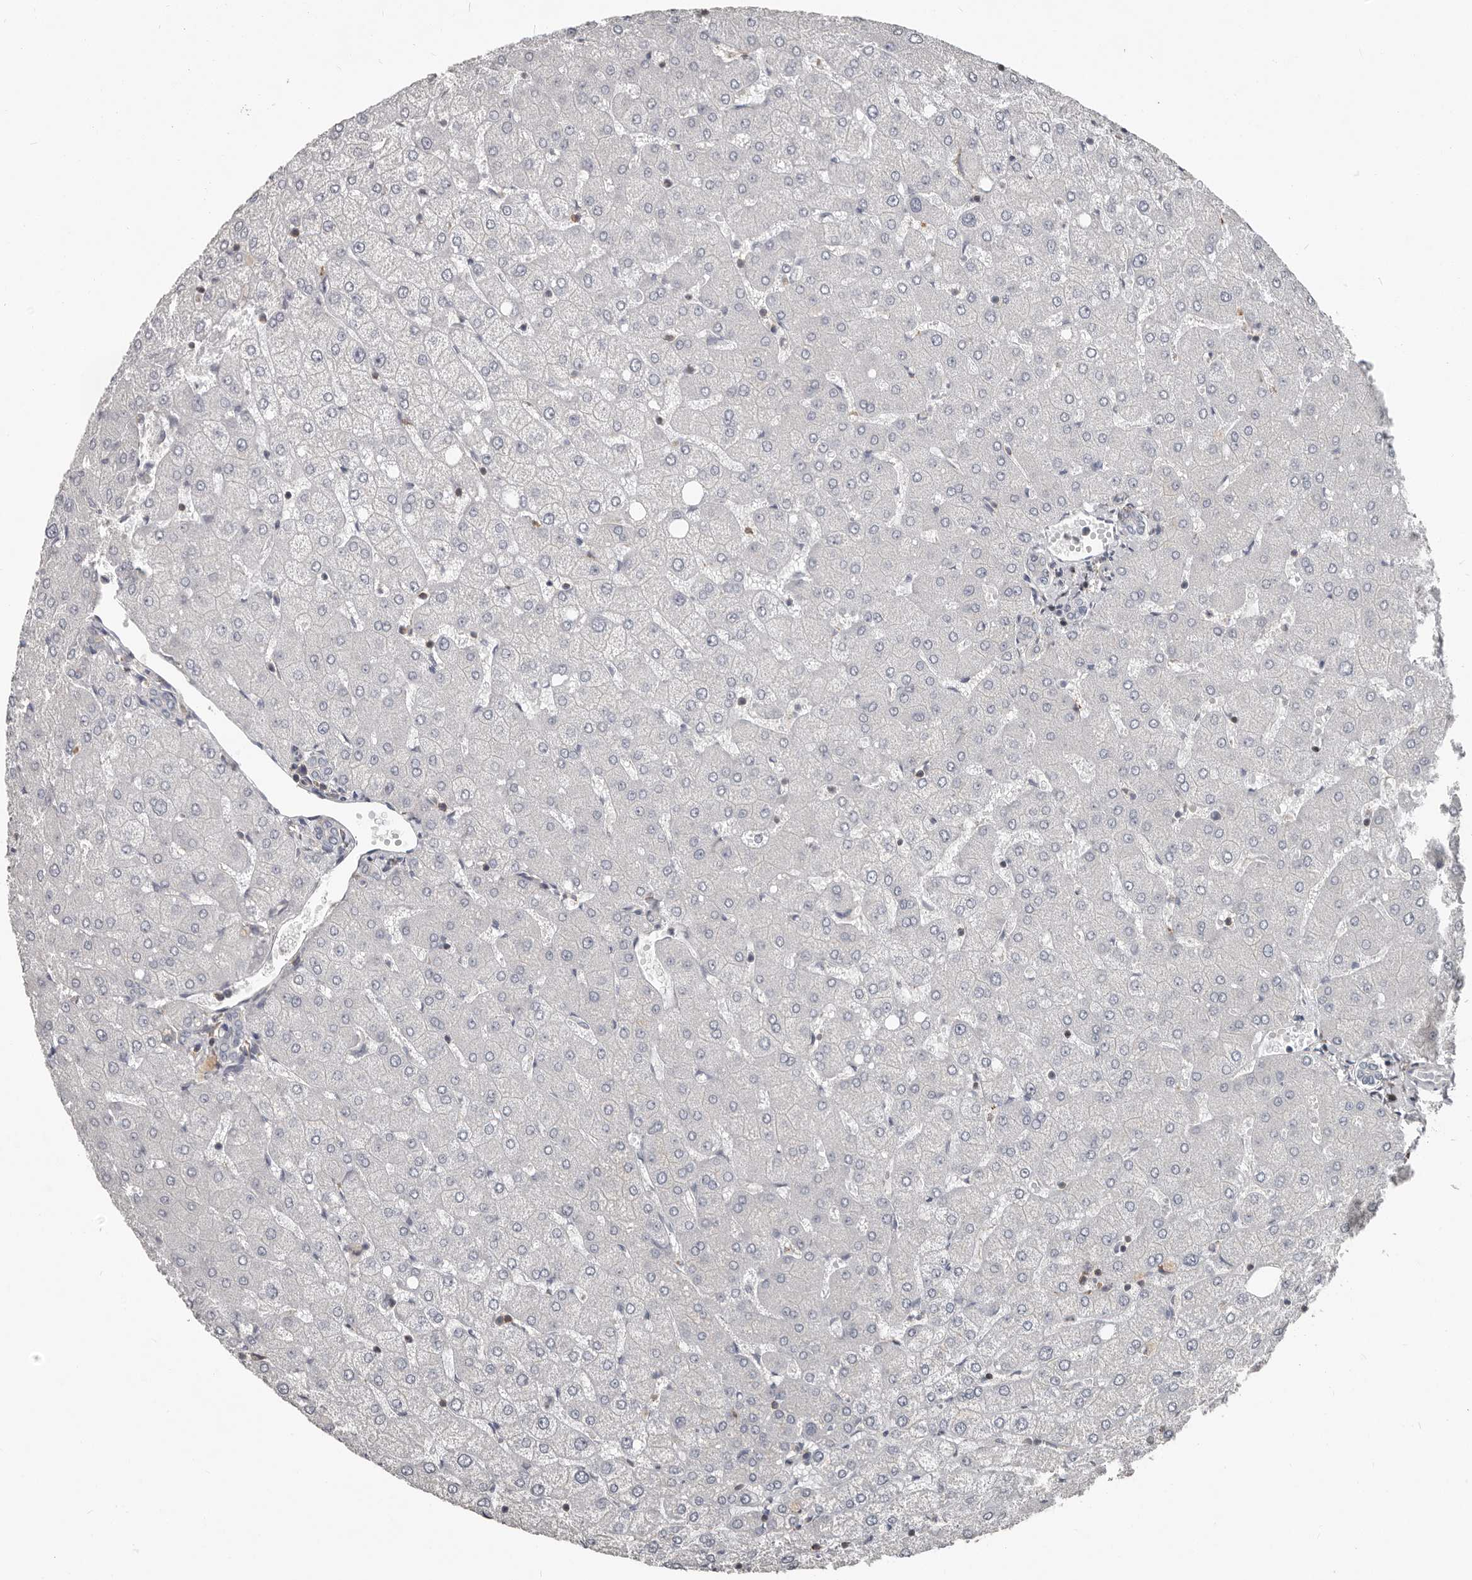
{"staining": {"intensity": "negative", "quantity": "none", "location": "none"}, "tissue": "liver", "cell_type": "Cholangiocytes", "image_type": "normal", "snomed": [{"axis": "morphology", "description": "Normal tissue, NOS"}, {"axis": "topography", "description": "Liver"}], "caption": "This is an immunohistochemistry image of normal liver. There is no expression in cholangiocytes.", "gene": "CA6", "patient": {"sex": "female", "age": 54}}